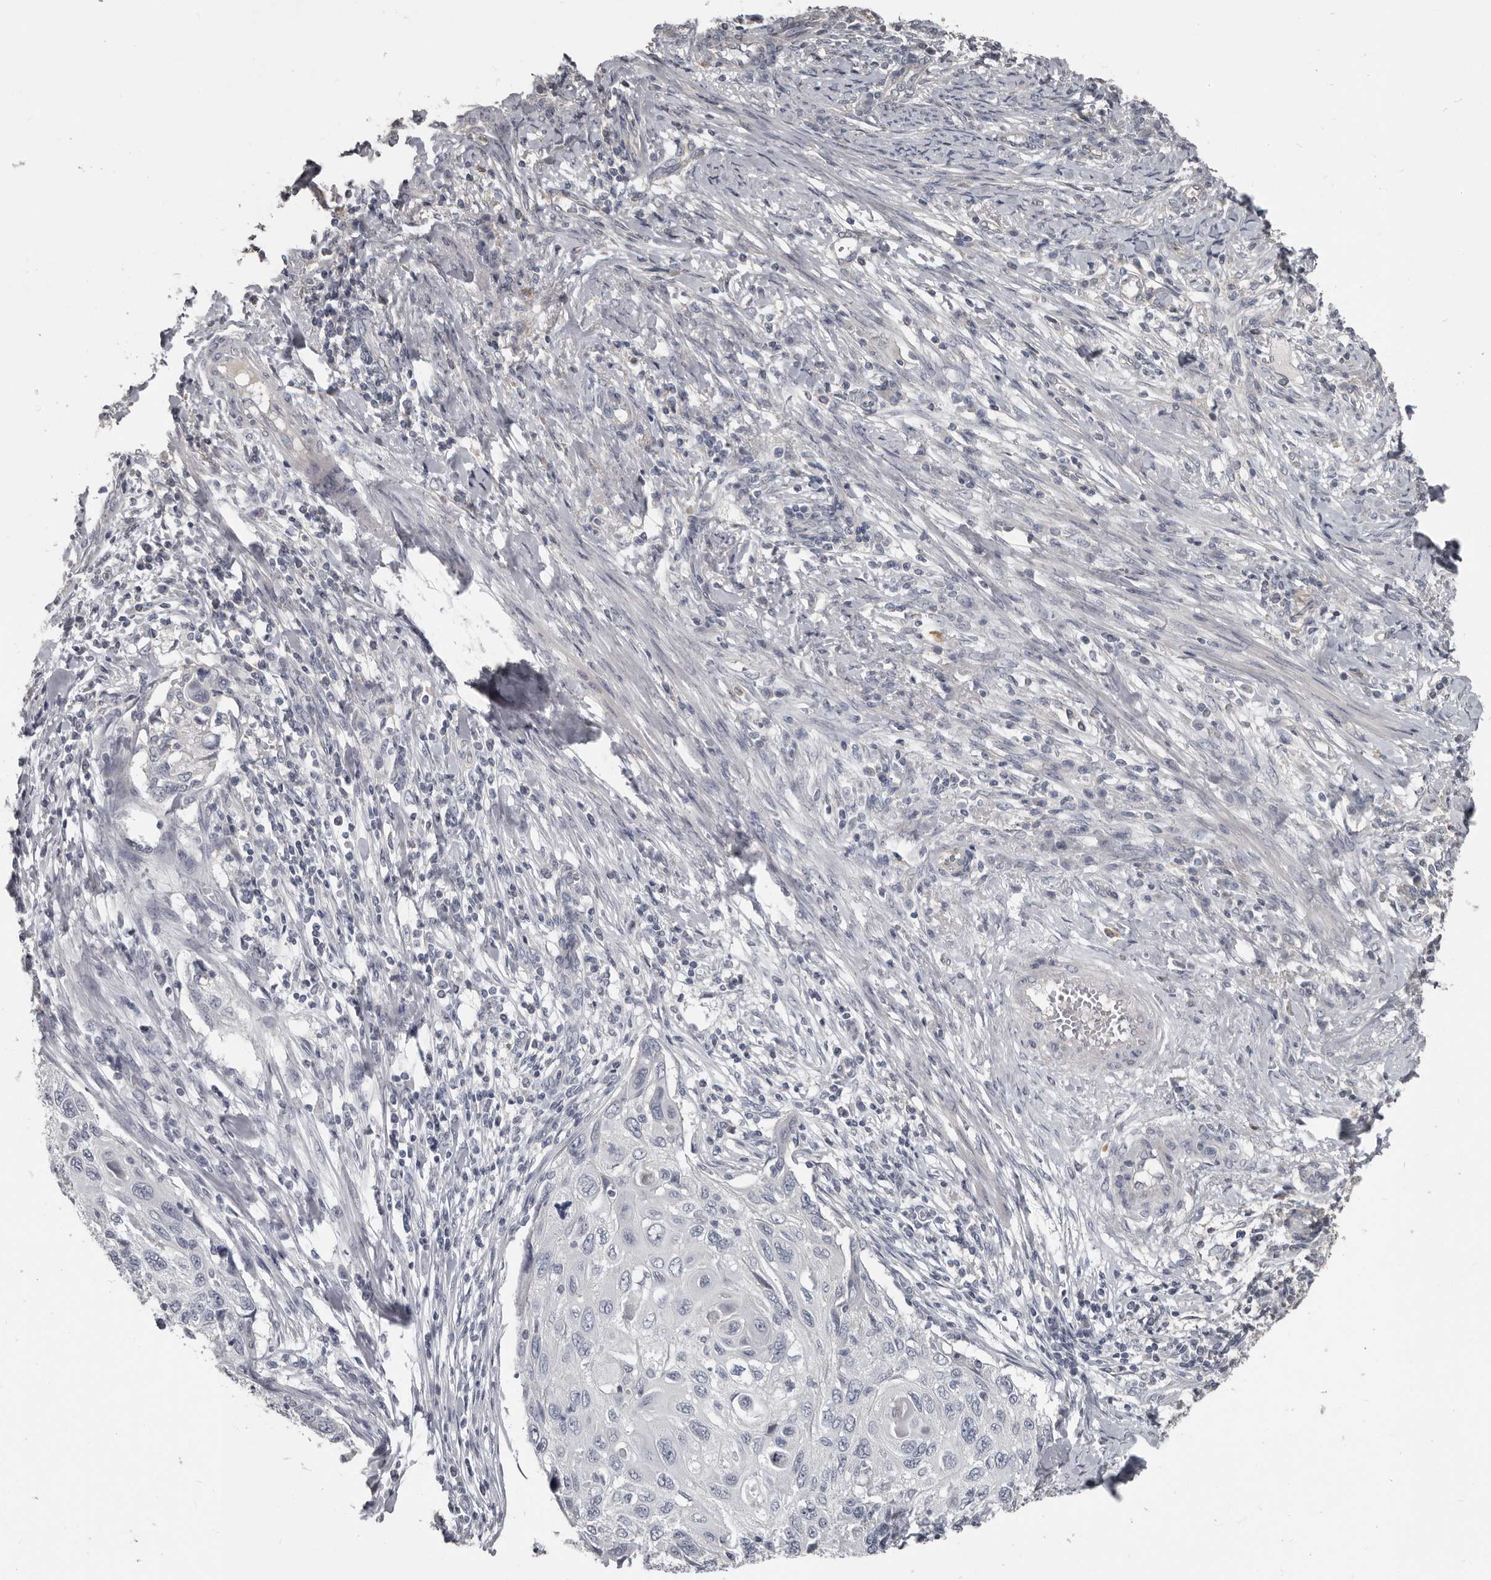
{"staining": {"intensity": "negative", "quantity": "none", "location": "none"}, "tissue": "cervical cancer", "cell_type": "Tumor cells", "image_type": "cancer", "snomed": [{"axis": "morphology", "description": "Squamous cell carcinoma, NOS"}, {"axis": "topography", "description": "Cervix"}], "caption": "The image reveals no staining of tumor cells in cervical squamous cell carcinoma. (Stains: DAB immunohistochemistry with hematoxylin counter stain, Microscopy: brightfield microscopy at high magnification).", "gene": "CA6", "patient": {"sex": "female", "age": 70}}